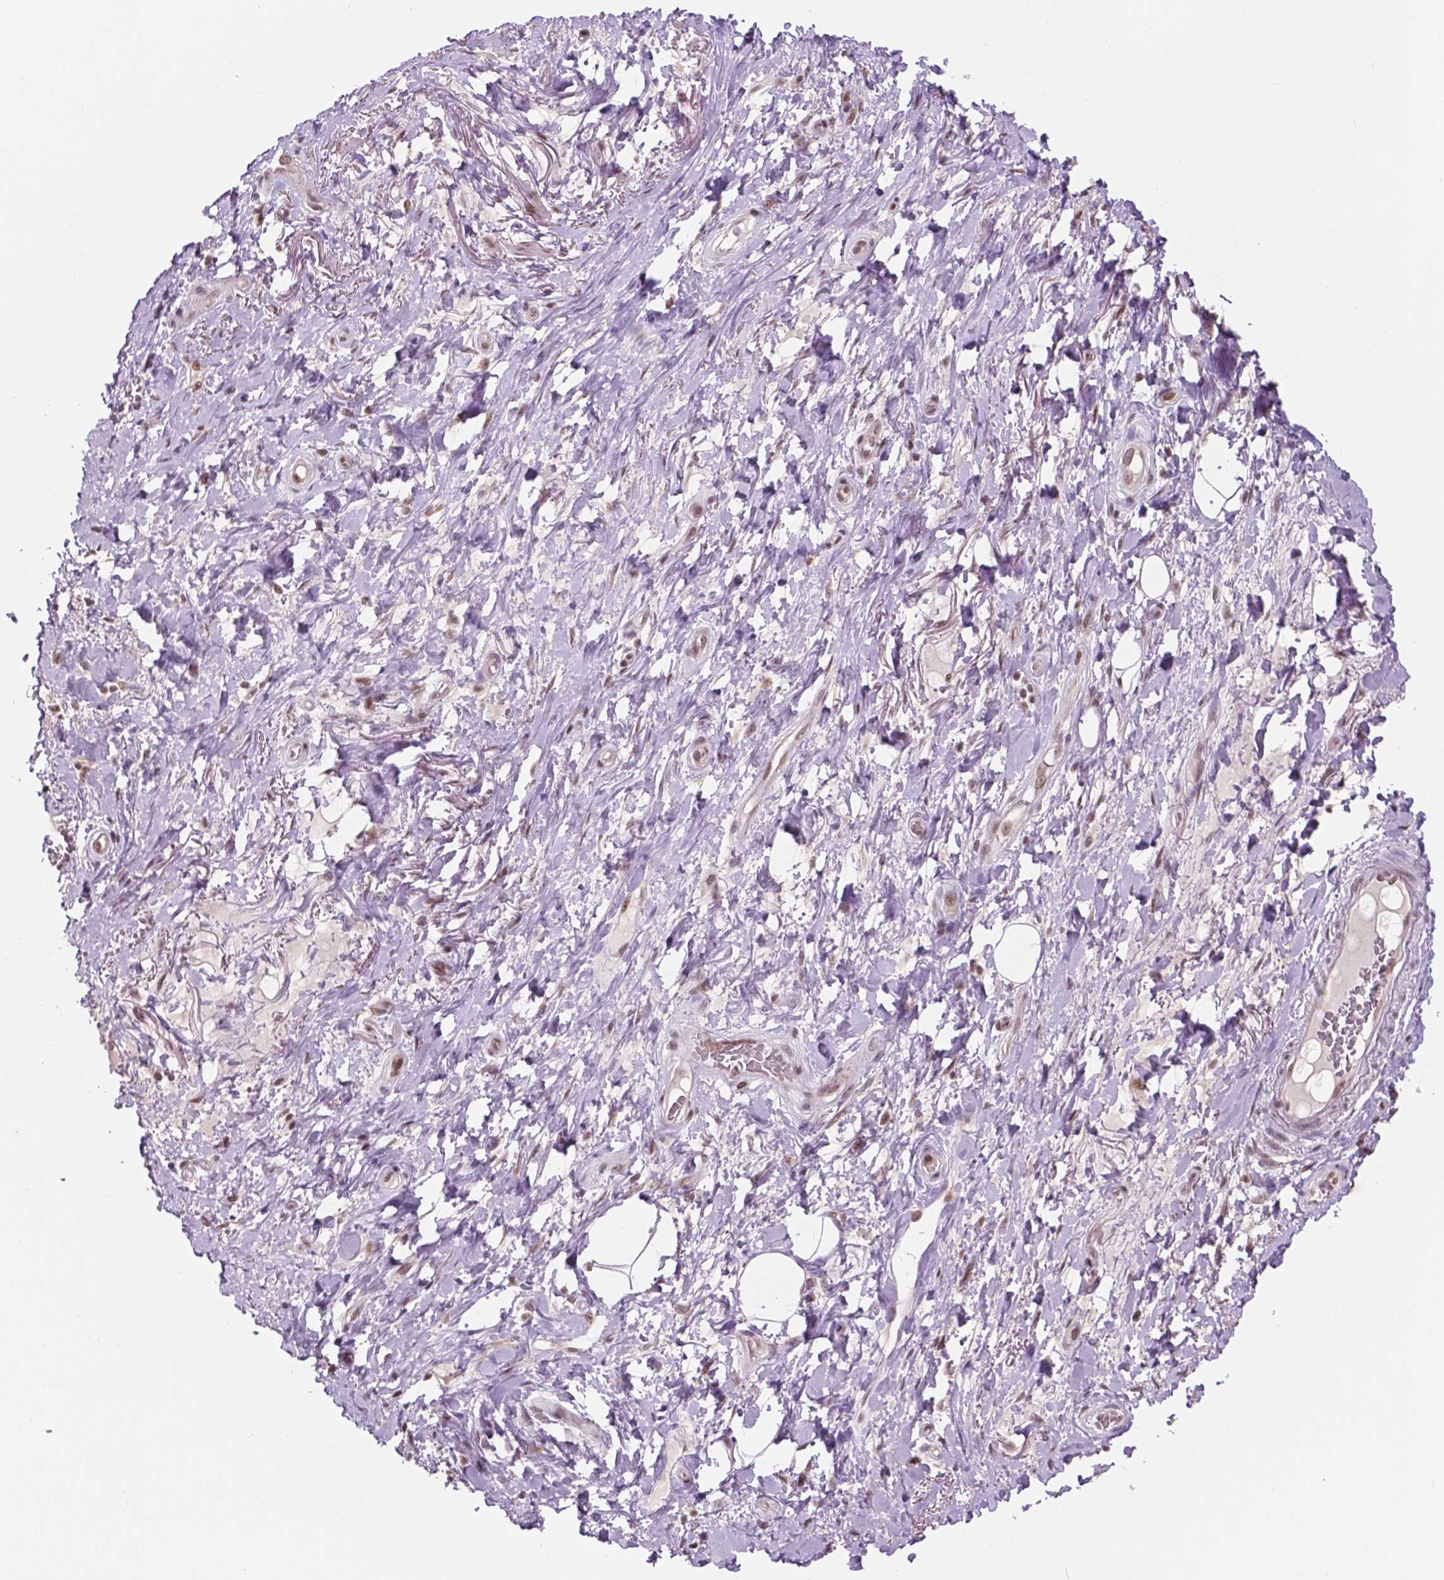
{"staining": {"intensity": "moderate", "quantity": "<25%", "location": "nuclear"}, "tissue": "adipose tissue", "cell_type": "Adipocytes", "image_type": "normal", "snomed": [{"axis": "morphology", "description": "Normal tissue, NOS"}, {"axis": "topography", "description": "Anal"}, {"axis": "topography", "description": "Peripheral nerve tissue"}], "caption": "Immunohistochemical staining of unremarkable human adipose tissue shows moderate nuclear protein positivity in approximately <25% of adipocytes.", "gene": "PER2", "patient": {"sex": "male", "age": 53}}